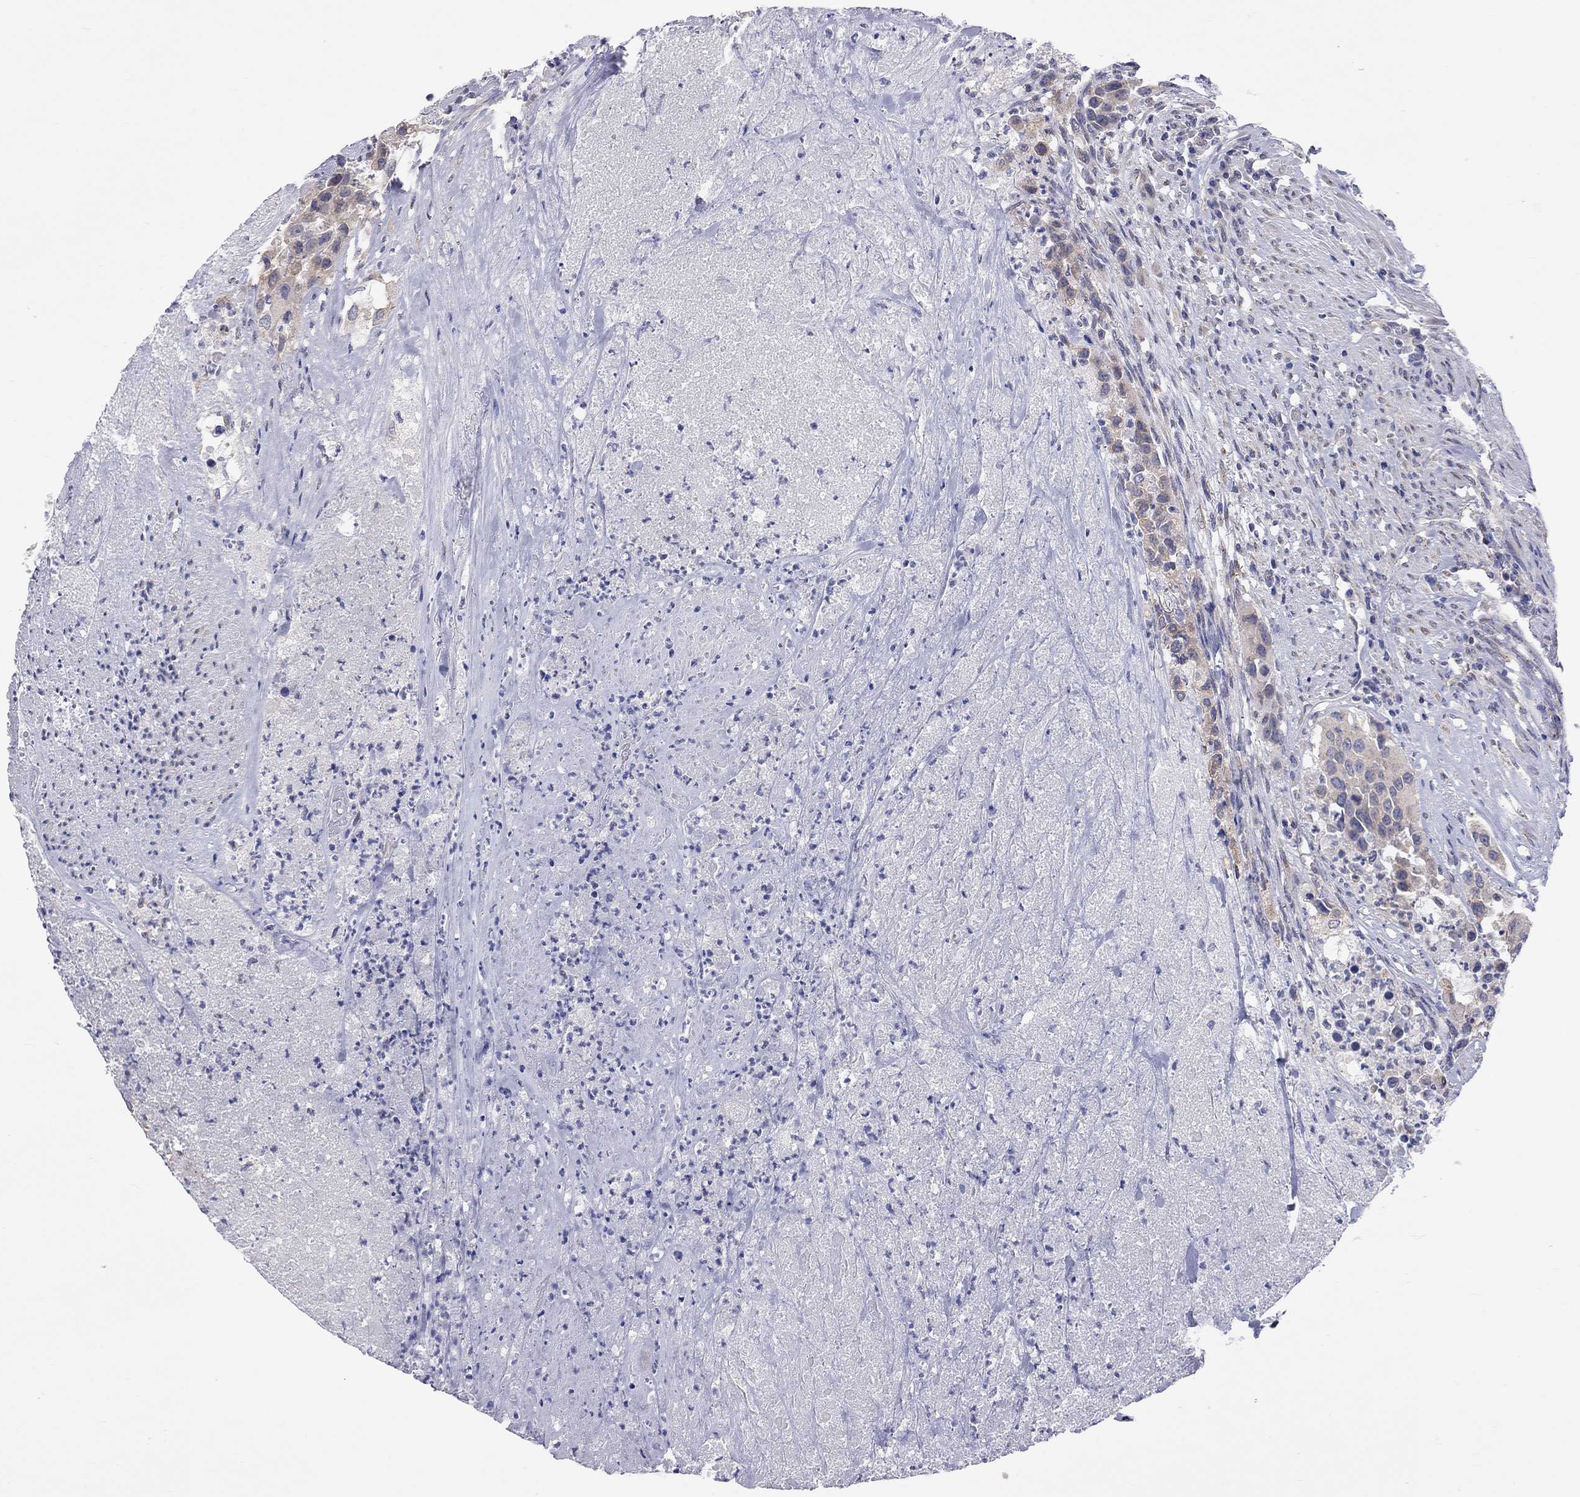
{"staining": {"intensity": "weak", "quantity": "25%-75%", "location": "cytoplasmic/membranous"}, "tissue": "urothelial cancer", "cell_type": "Tumor cells", "image_type": "cancer", "snomed": [{"axis": "morphology", "description": "Urothelial carcinoma, High grade"}, {"axis": "topography", "description": "Urinary bladder"}], "caption": "High-grade urothelial carcinoma stained with DAB immunohistochemistry (IHC) displays low levels of weak cytoplasmic/membranous staining in approximately 25%-75% of tumor cells. The protein is shown in brown color, while the nuclei are stained blue.", "gene": "OPRK1", "patient": {"sex": "female", "age": 73}}